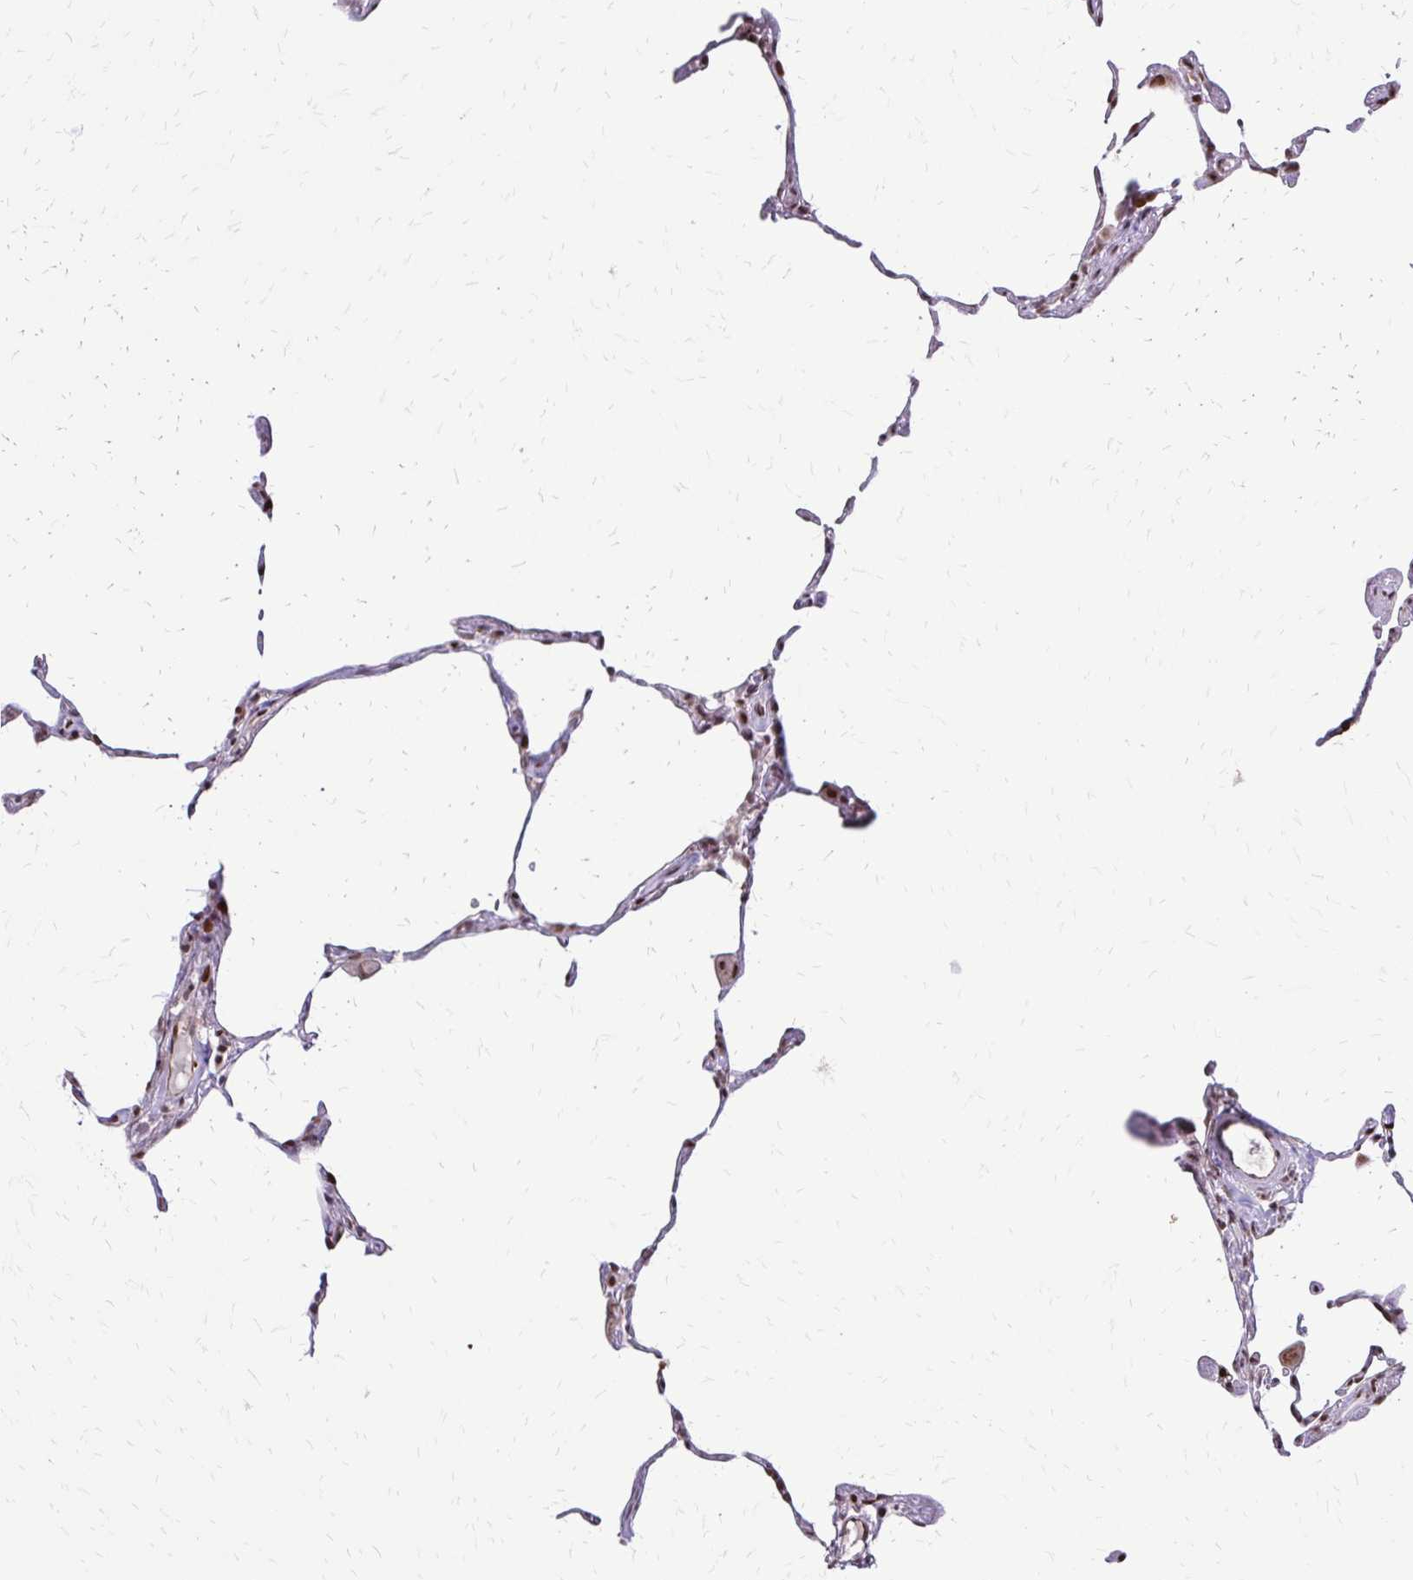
{"staining": {"intensity": "moderate", "quantity": "25%-75%", "location": "nuclear"}, "tissue": "lung", "cell_type": "Alveolar cells", "image_type": "normal", "snomed": [{"axis": "morphology", "description": "Normal tissue, NOS"}, {"axis": "topography", "description": "Lung"}], "caption": "Moderate nuclear staining for a protein is identified in about 25%-75% of alveolar cells of benign lung using immunohistochemistry (IHC).", "gene": "TOB1", "patient": {"sex": "female", "age": 57}}